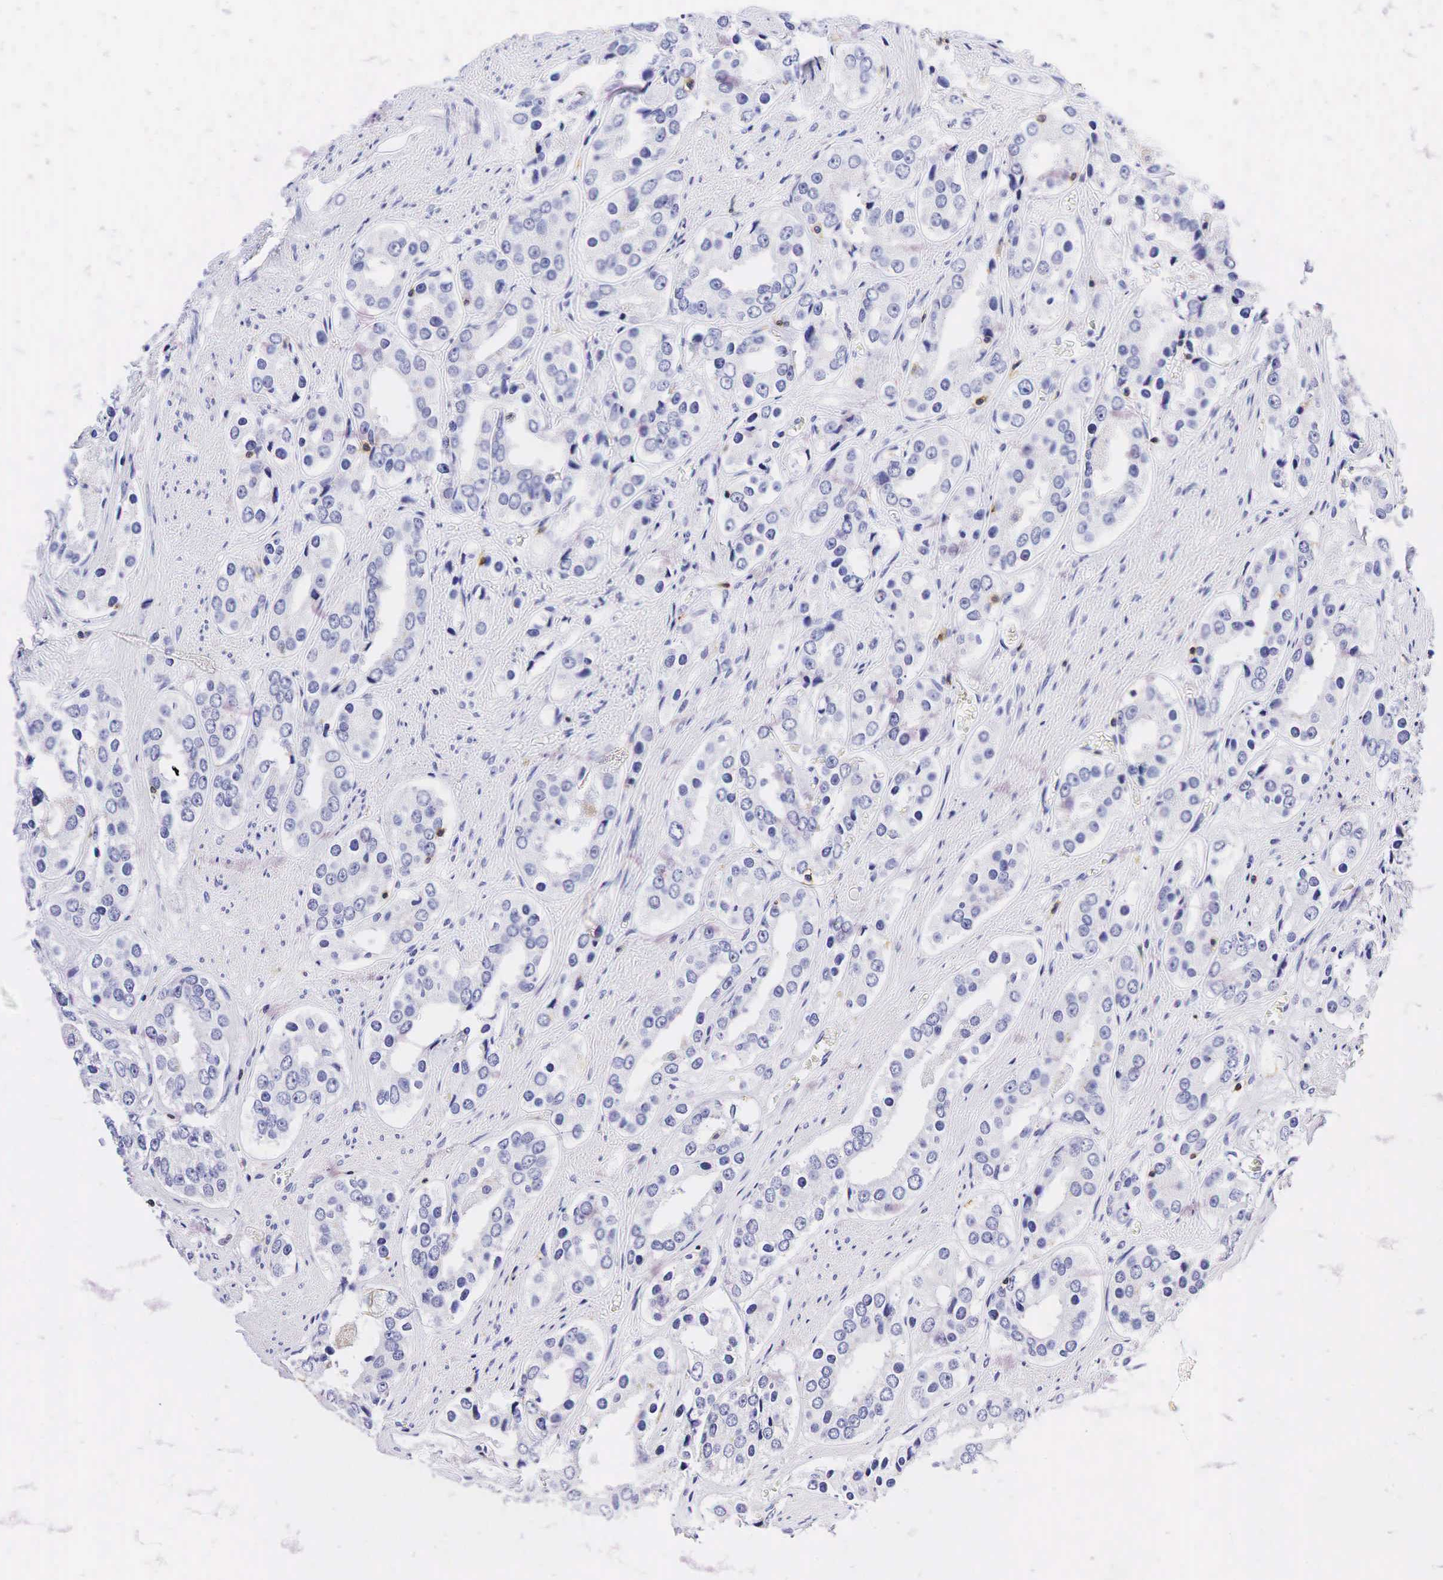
{"staining": {"intensity": "negative", "quantity": "none", "location": "none"}, "tissue": "prostate cancer", "cell_type": "Tumor cells", "image_type": "cancer", "snomed": [{"axis": "morphology", "description": "Adenocarcinoma, Medium grade"}, {"axis": "topography", "description": "Prostate"}], "caption": "Tumor cells are negative for protein expression in human prostate cancer.", "gene": "CD3E", "patient": {"sex": "male", "age": 73}}